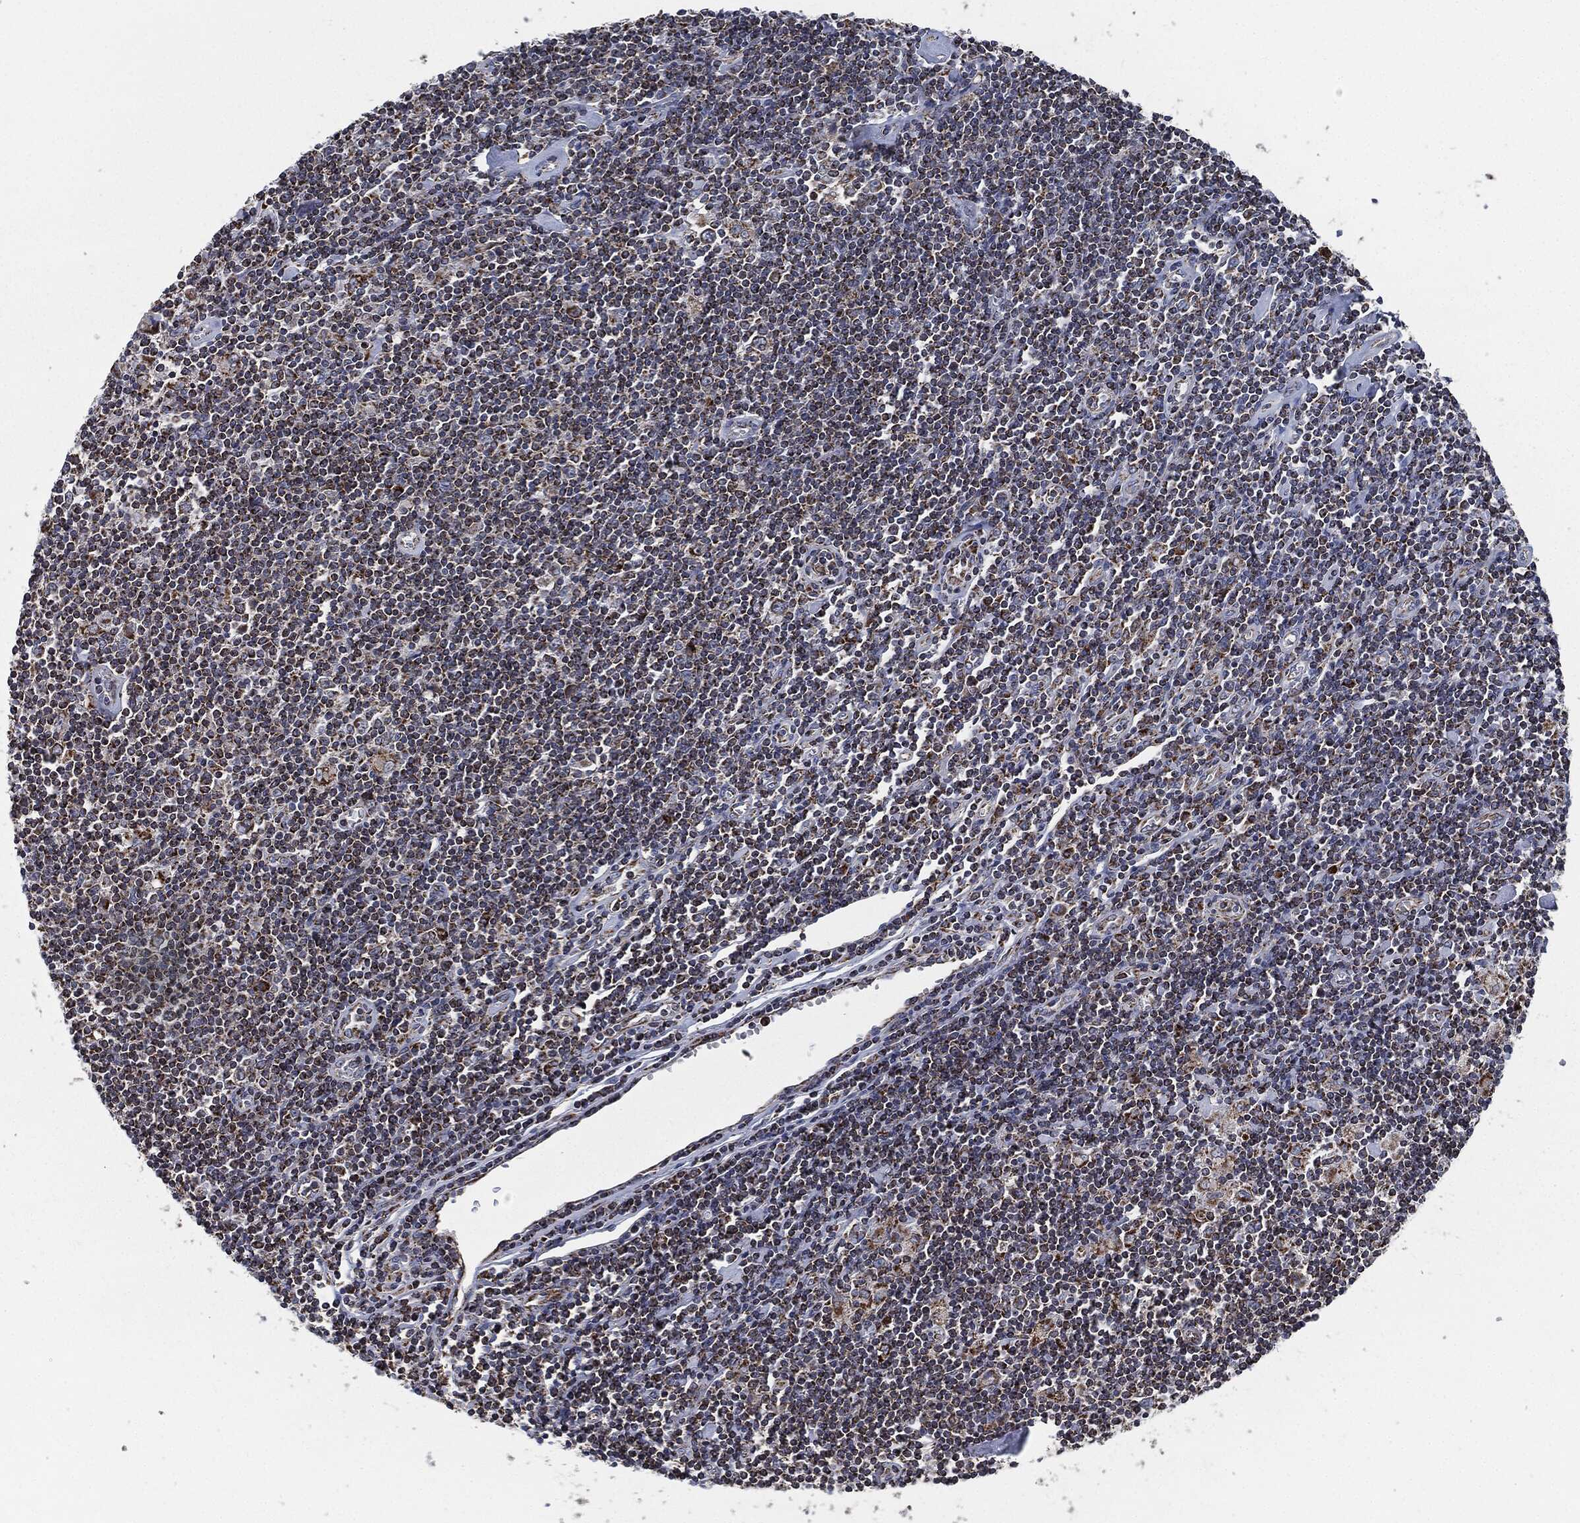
{"staining": {"intensity": "moderate", "quantity": ">75%", "location": "cytoplasmic/membranous"}, "tissue": "lymphoma", "cell_type": "Tumor cells", "image_type": "cancer", "snomed": [{"axis": "morphology", "description": "Hodgkin's disease, NOS"}, {"axis": "topography", "description": "Lymph node"}], "caption": "IHC of Hodgkin's disease exhibits medium levels of moderate cytoplasmic/membranous positivity in about >75% of tumor cells. (DAB IHC with brightfield microscopy, high magnification).", "gene": "NDUFV2", "patient": {"sex": "male", "age": 40}}